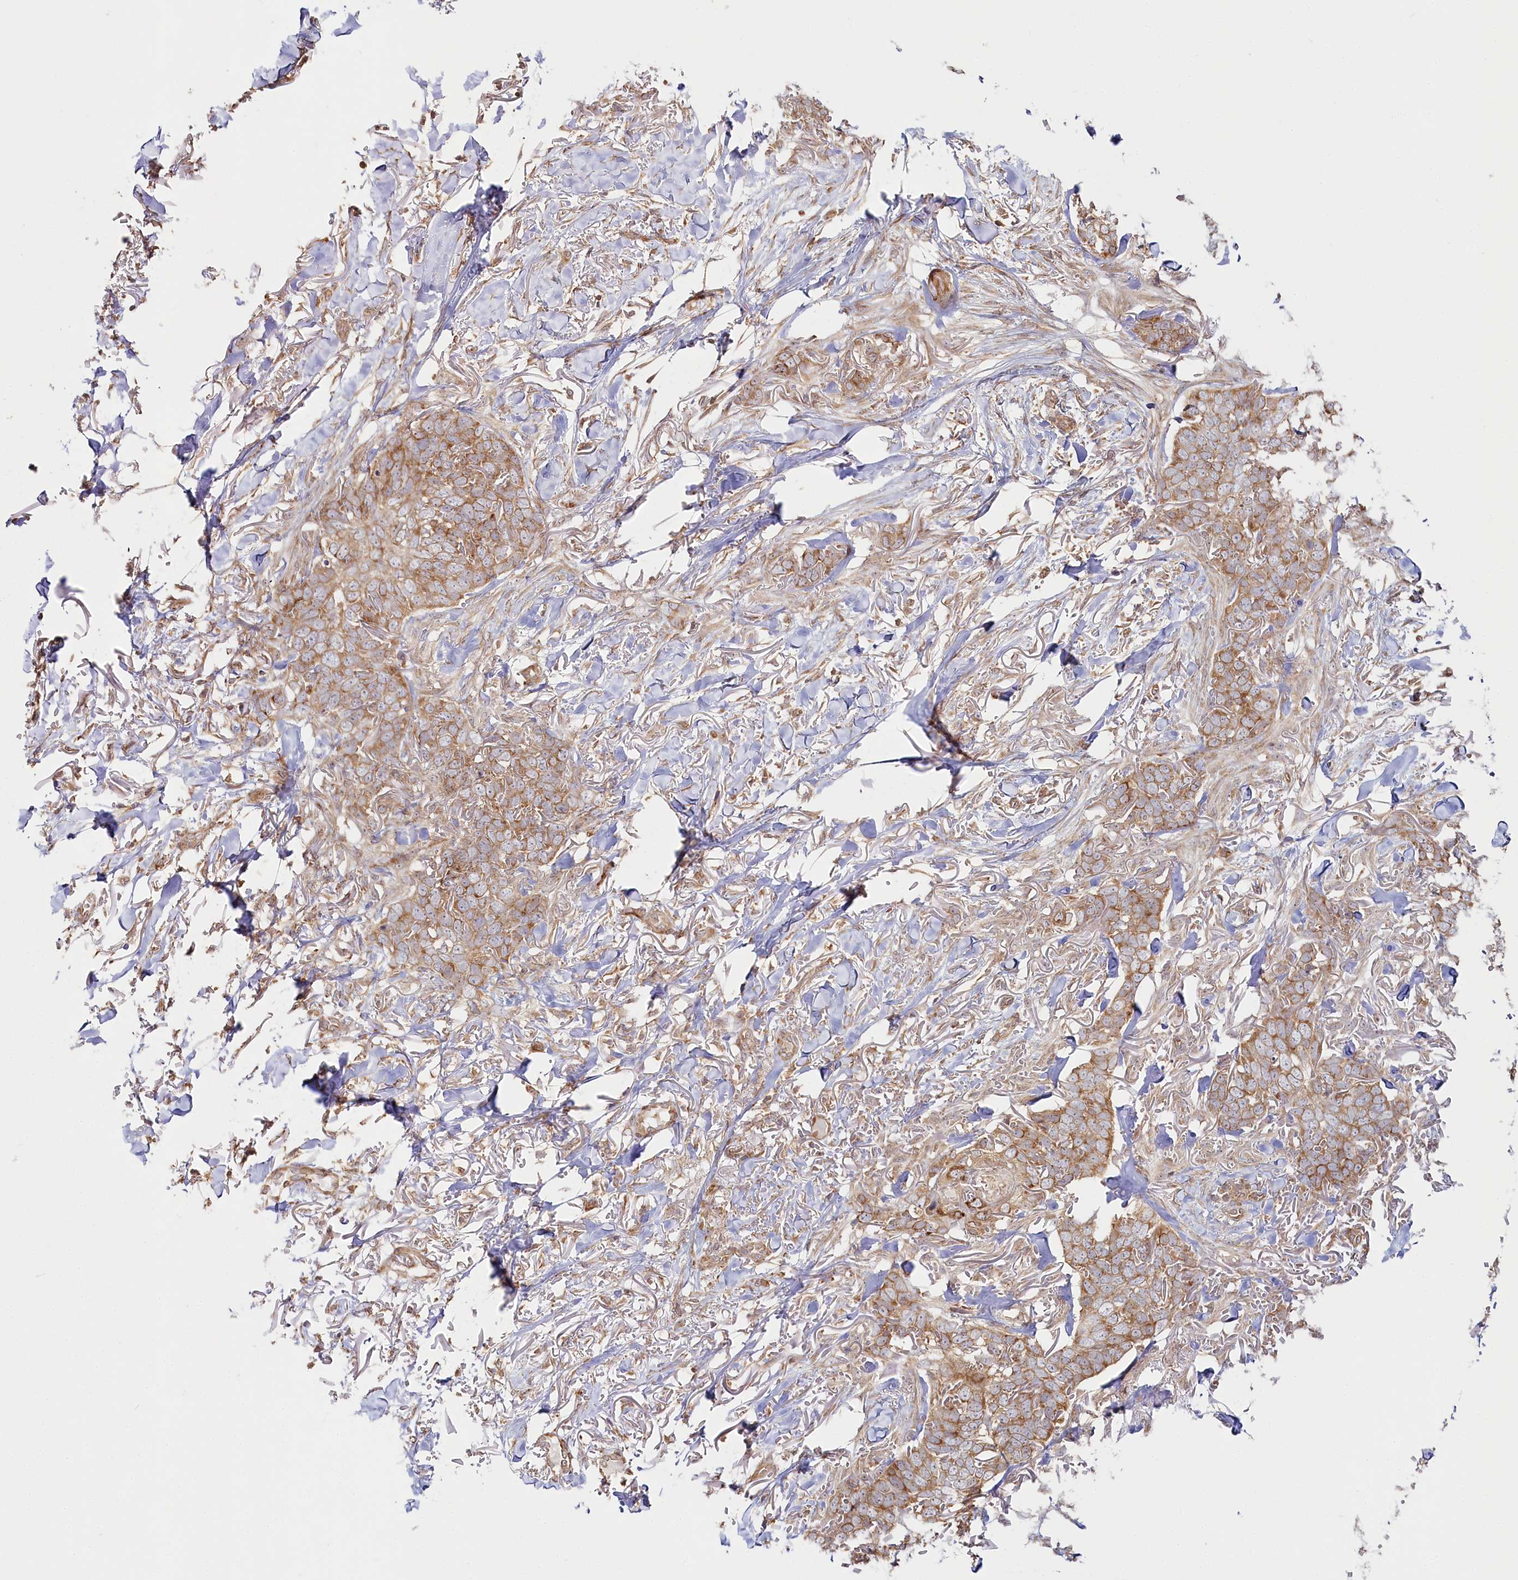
{"staining": {"intensity": "moderate", "quantity": ">75%", "location": "cytoplasmic/membranous"}, "tissue": "skin cancer", "cell_type": "Tumor cells", "image_type": "cancer", "snomed": [{"axis": "morphology", "description": "Normal tissue, NOS"}, {"axis": "morphology", "description": "Basal cell carcinoma"}, {"axis": "topography", "description": "Skin"}], "caption": "Human basal cell carcinoma (skin) stained with a brown dye shows moderate cytoplasmic/membranous positive staining in approximately >75% of tumor cells.", "gene": "OTUD4", "patient": {"sex": "male", "age": 77}}